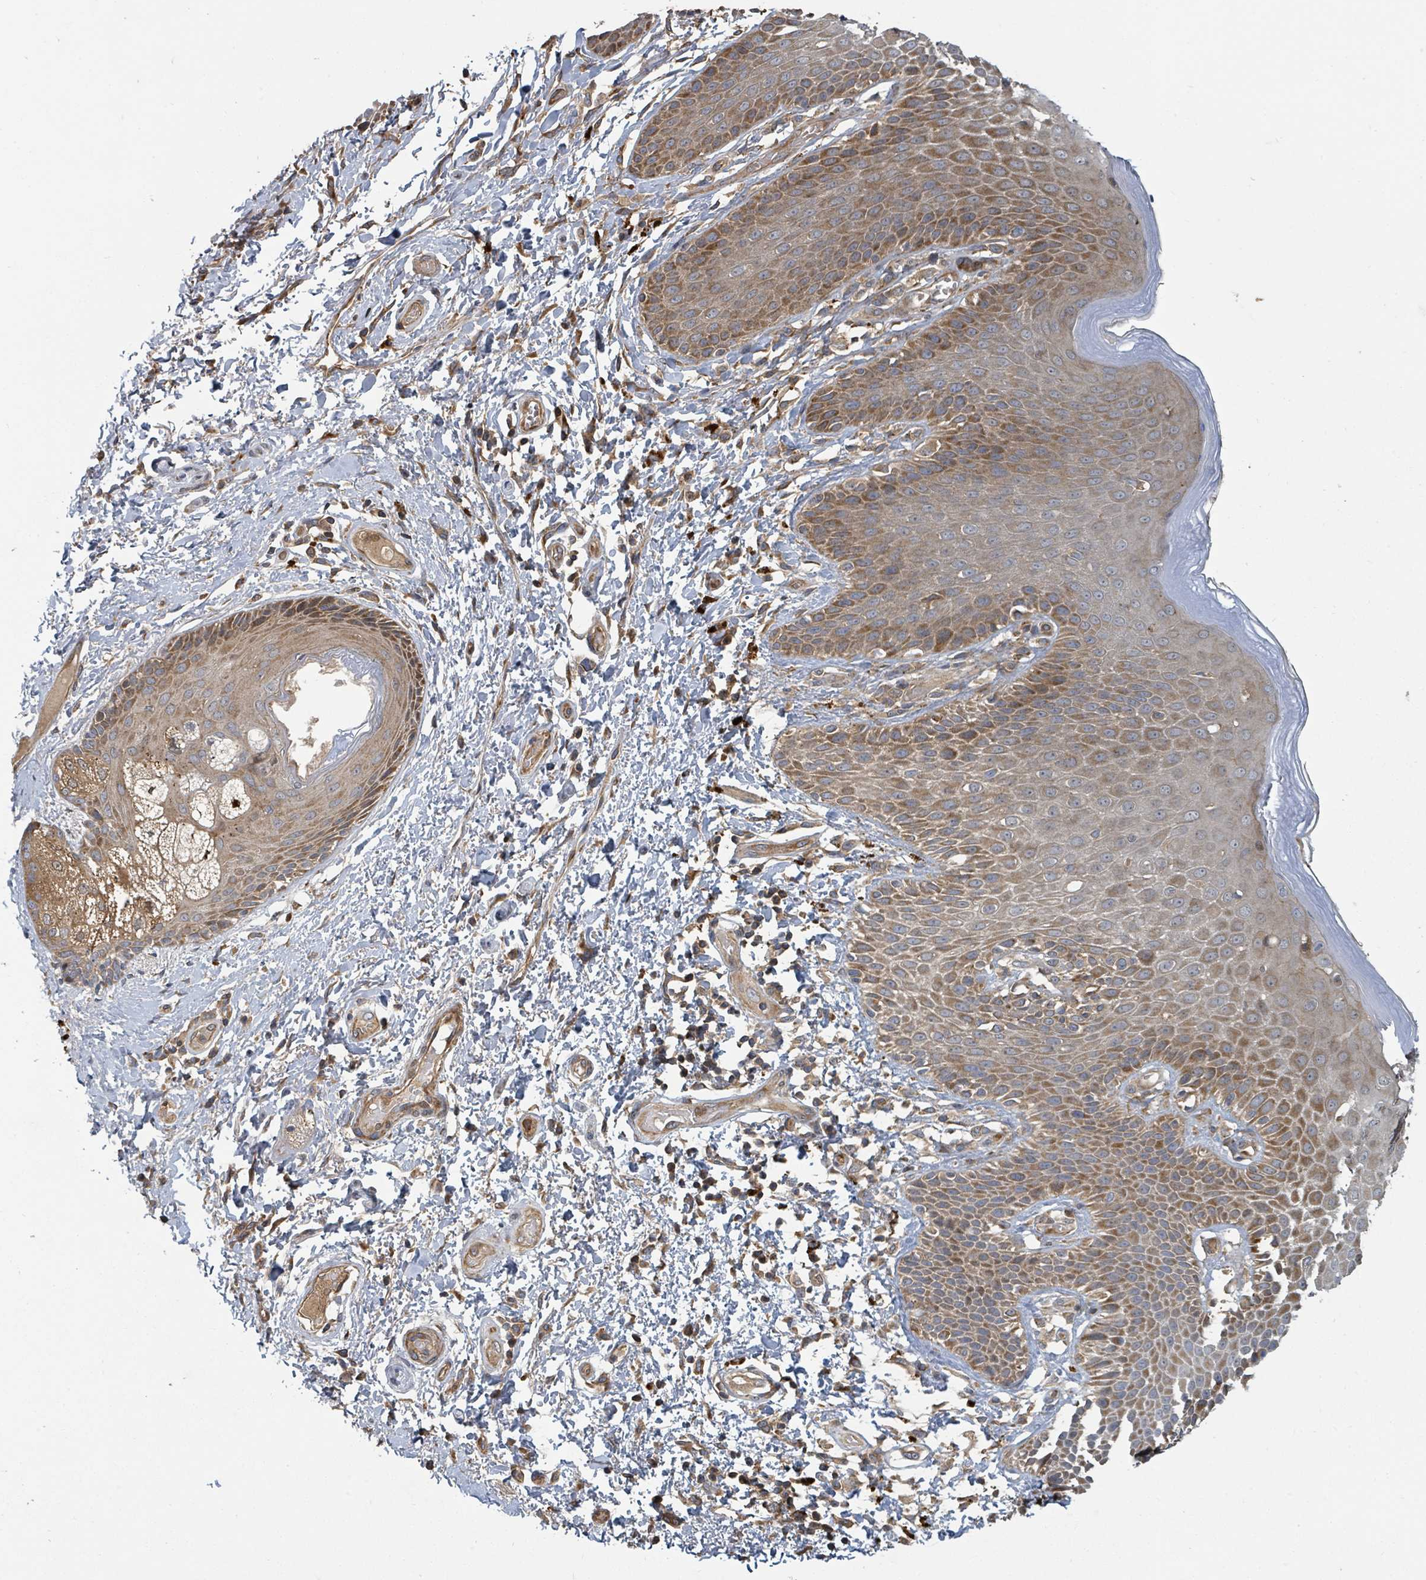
{"staining": {"intensity": "moderate", "quantity": ">75%", "location": "cytoplasmic/membranous"}, "tissue": "skin", "cell_type": "Epidermal cells", "image_type": "normal", "snomed": [{"axis": "morphology", "description": "Normal tissue, NOS"}, {"axis": "topography", "description": "Peripheral nerve tissue"}], "caption": "The image reveals immunohistochemical staining of unremarkable skin. There is moderate cytoplasmic/membranous staining is appreciated in about >75% of epidermal cells.", "gene": "DPM1", "patient": {"sex": "male", "age": 51}}